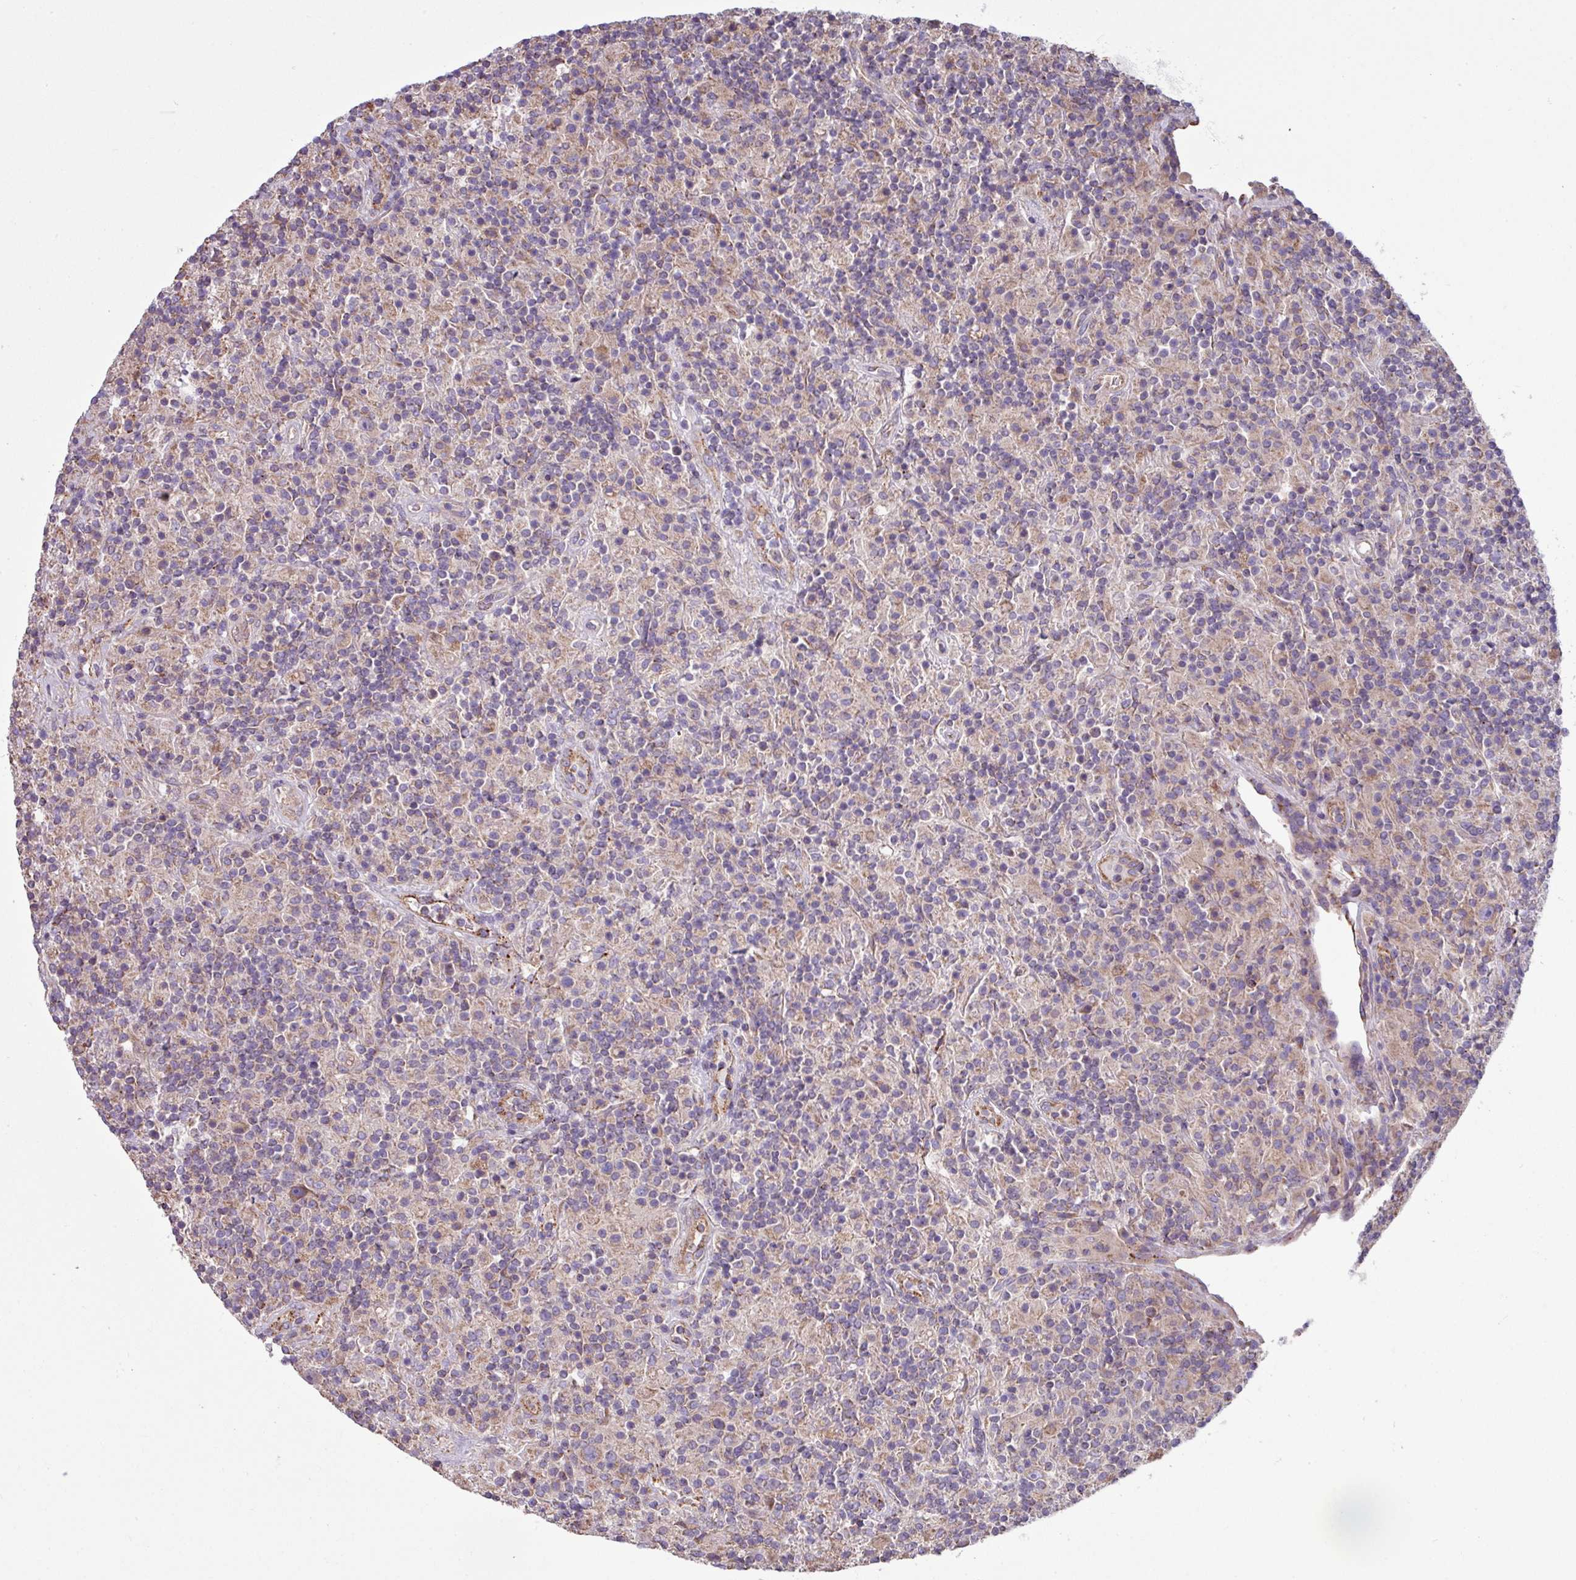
{"staining": {"intensity": "negative", "quantity": "none", "location": "none"}, "tissue": "lymphoma", "cell_type": "Tumor cells", "image_type": "cancer", "snomed": [{"axis": "morphology", "description": "Hodgkin's disease, NOS"}, {"axis": "topography", "description": "Lymph node"}], "caption": "DAB (3,3'-diaminobenzidine) immunohistochemical staining of human Hodgkin's disease demonstrates no significant staining in tumor cells.", "gene": "PPM1J", "patient": {"sex": "male", "age": 70}}